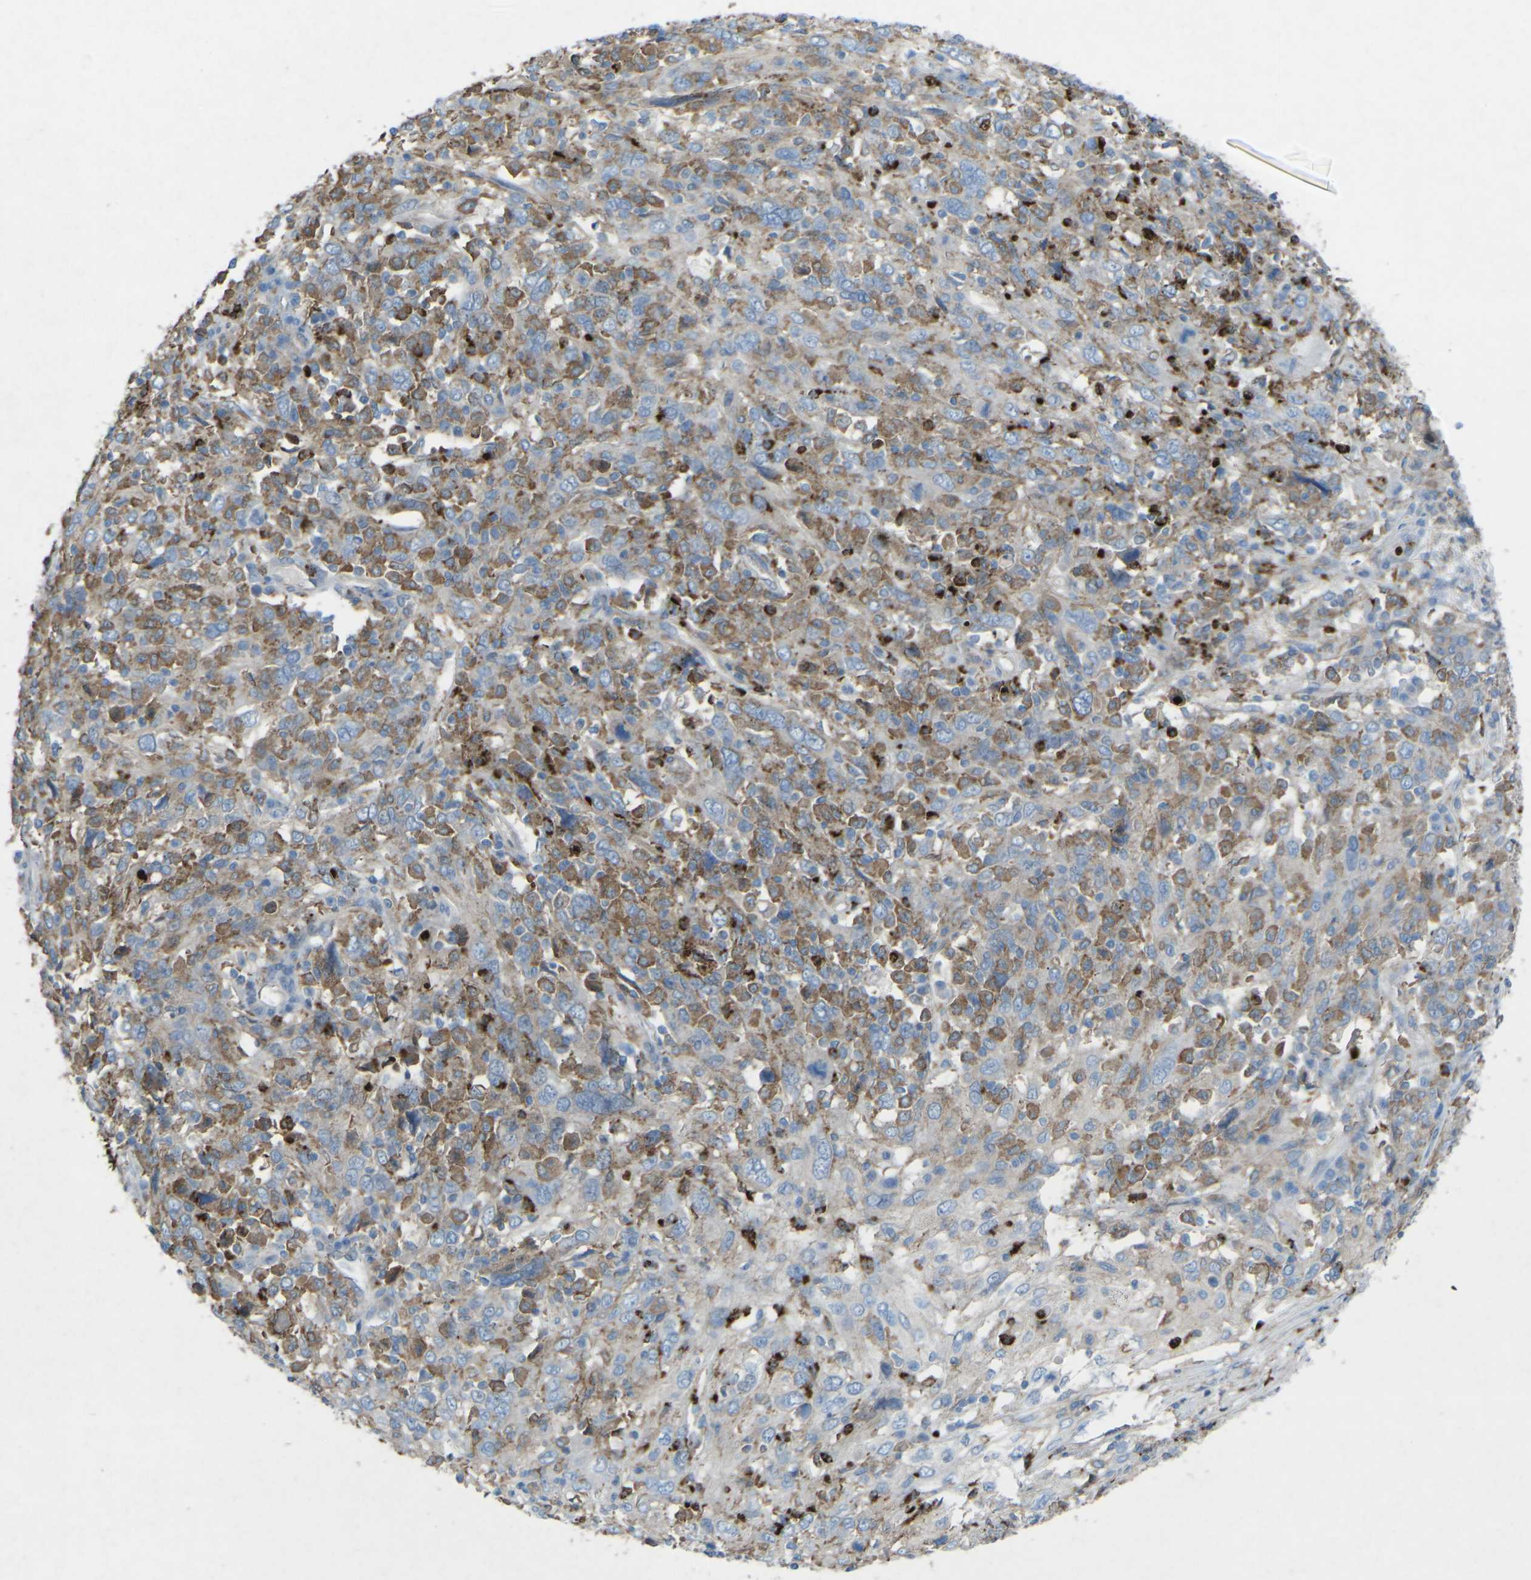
{"staining": {"intensity": "moderate", "quantity": "25%-75%", "location": "cytoplasmic/membranous"}, "tissue": "cervical cancer", "cell_type": "Tumor cells", "image_type": "cancer", "snomed": [{"axis": "morphology", "description": "Squamous cell carcinoma, NOS"}, {"axis": "topography", "description": "Cervix"}], "caption": "Squamous cell carcinoma (cervical) tissue reveals moderate cytoplasmic/membranous staining in approximately 25%-75% of tumor cells Ihc stains the protein of interest in brown and the nuclei are stained blue.", "gene": "STK11", "patient": {"sex": "female", "age": 46}}